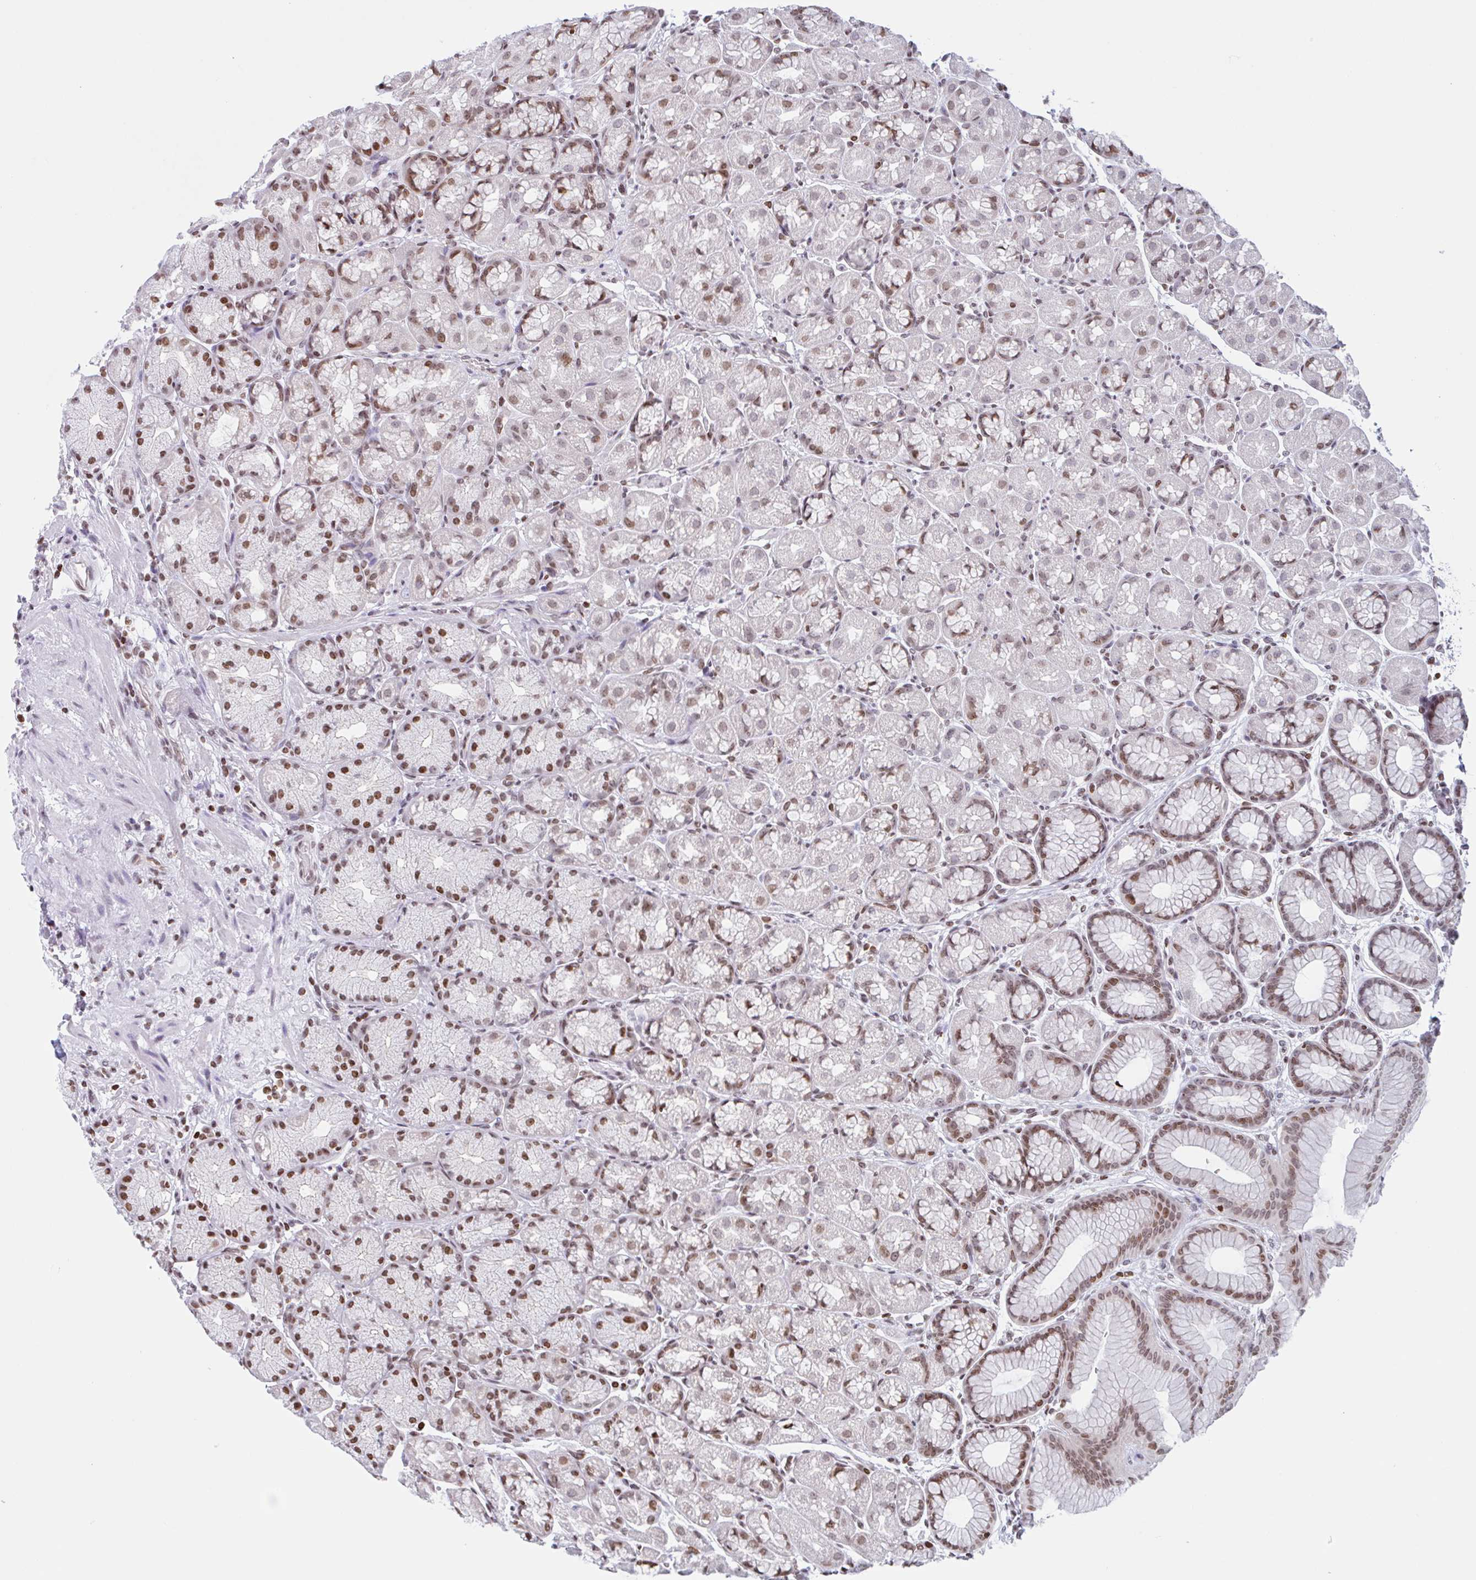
{"staining": {"intensity": "moderate", "quantity": ">75%", "location": "nuclear"}, "tissue": "stomach", "cell_type": "Glandular cells", "image_type": "normal", "snomed": [{"axis": "morphology", "description": "Normal tissue, NOS"}, {"axis": "topography", "description": "Stomach, lower"}], "caption": "DAB (3,3'-diaminobenzidine) immunohistochemical staining of benign human stomach shows moderate nuclear protein expression in approximately >75% of glandular cells. (Stains: DAB in brown, nuclei in blue, Microscopy: brightfield microscopy at high magnification).", "gene": "NOL6", "patient": {"sex": "male", "age": 67}}